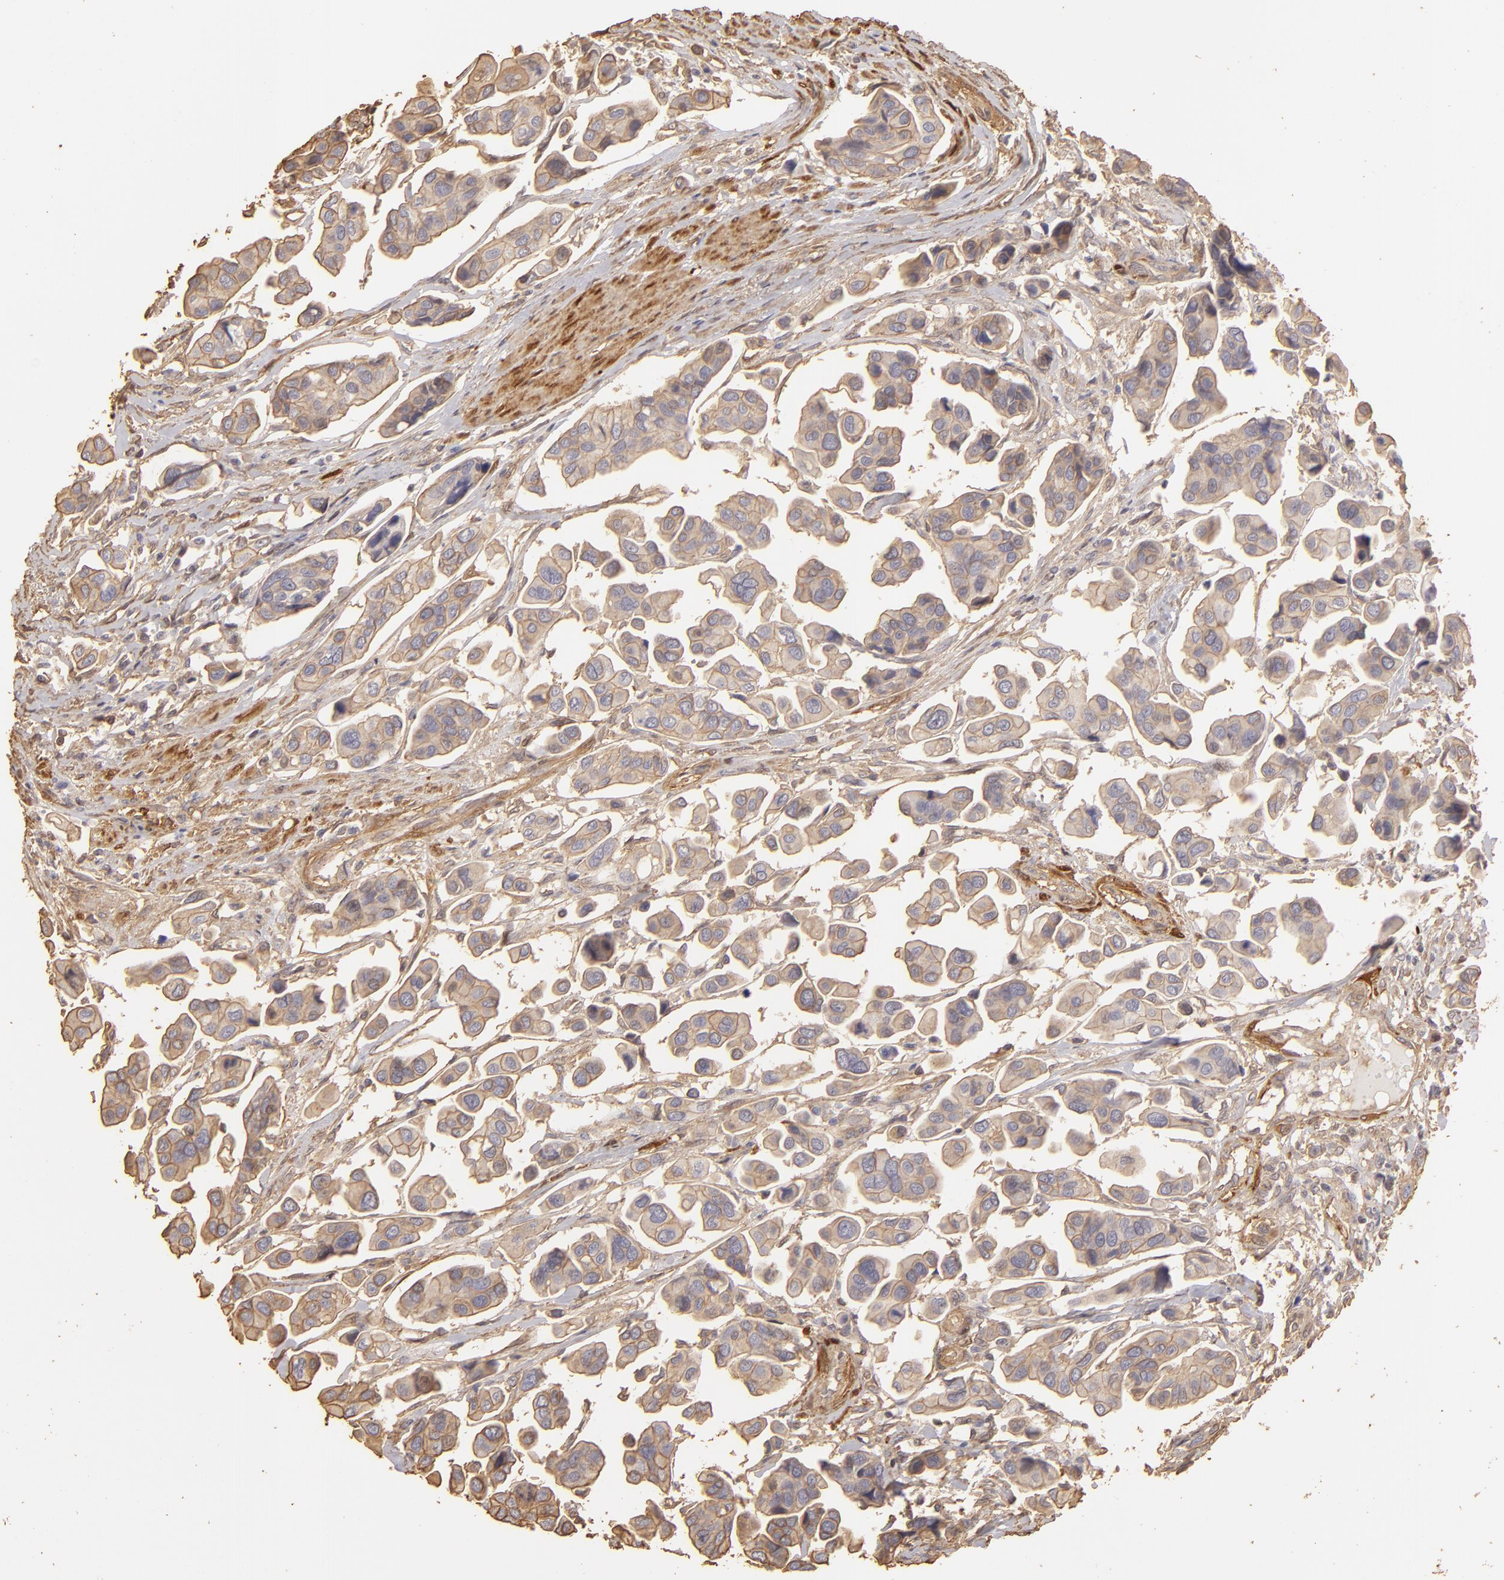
{"staining": {"intensity": "weak", "quantity": ">75%", "location": "cytoplasmic/membranous"}, "tissue": "urothelial cancer", "cell_type": "Tumor cells", "image_type": "cancer", "snomed": [{"axis": "morphology", "description": "Adenocarcinoma, NOS"}, {"axis": "topography", "description": "Urinary bladder"}], "caption": "Protein staining shows weak cytoplasmic/membranous staining in approximately >75% of tumor cells in urothelial cancer. Using DAB (3,3'-diaminobenzidine) (brown) and hematoxylin (blue) stains, captured at high magnification using brightfield microscopy.", "gene": "HSPB6", "patient": {"sex": "male", "age": 61}}